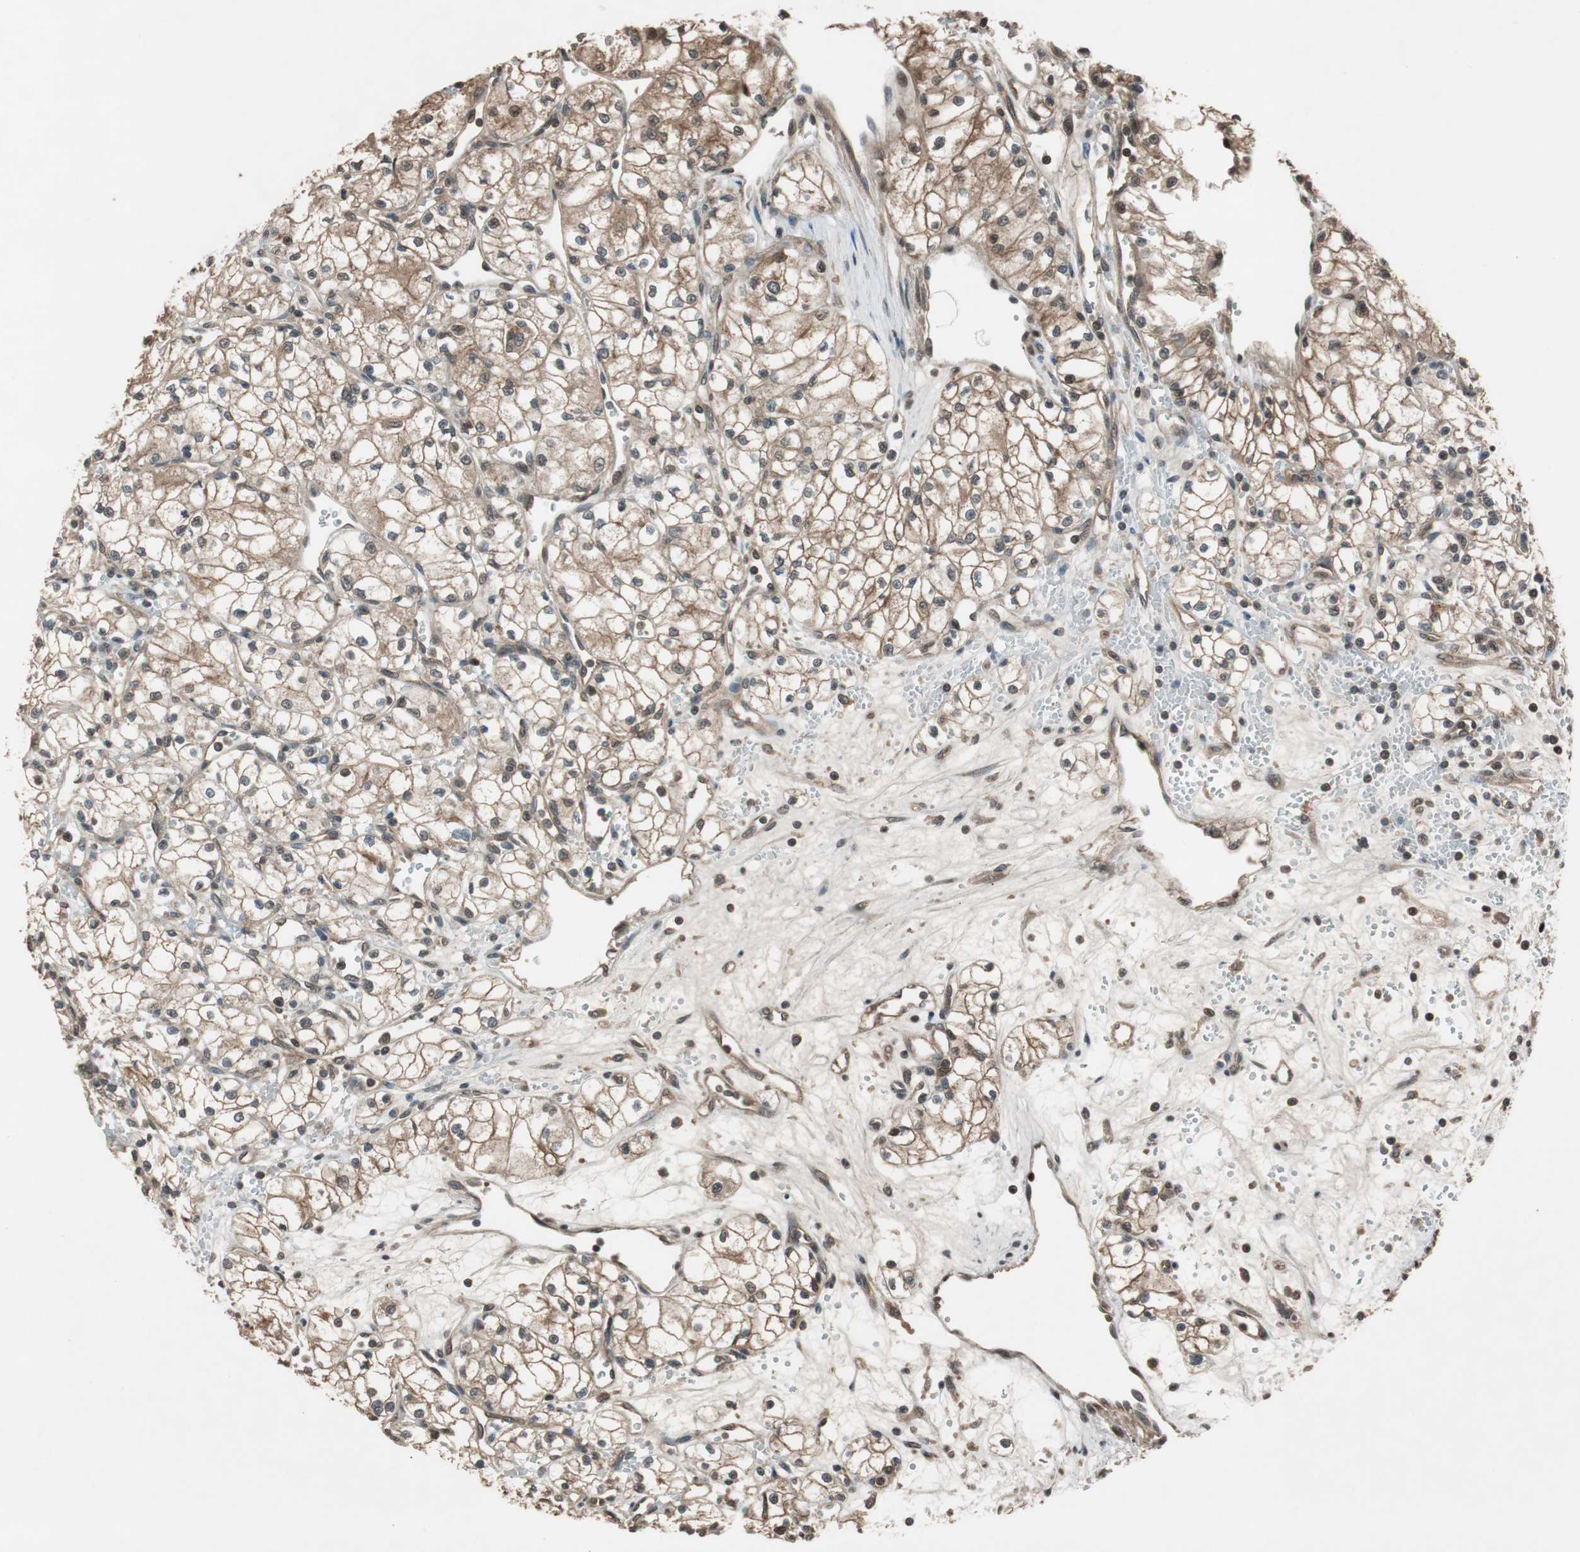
{"staining": {"intensity": "moderate", "quantity": ">75%", "location": "cytoplasmic/membranous,nuclear"}, "tissue": "renal cancer", "cell_type": "Tumor cells", "image_type": "cancer", "snomed": [{"axis": "morphology", "description": "Normal tissue, NOS"}, {"axis": "morphology", "description": "Adenocarcinoma, NOS"}, {"axis": "topography", "description": "Kidney"}], "caption": "There is medium levels of moderate cytoplasmic/membranous and nuclear positivity in tumor cells of renal cancer, as demonstrated by immunohistochemical staining (brown color).", "gene": "TMEM230", "patient": {"sex": "male", "age": 59}}